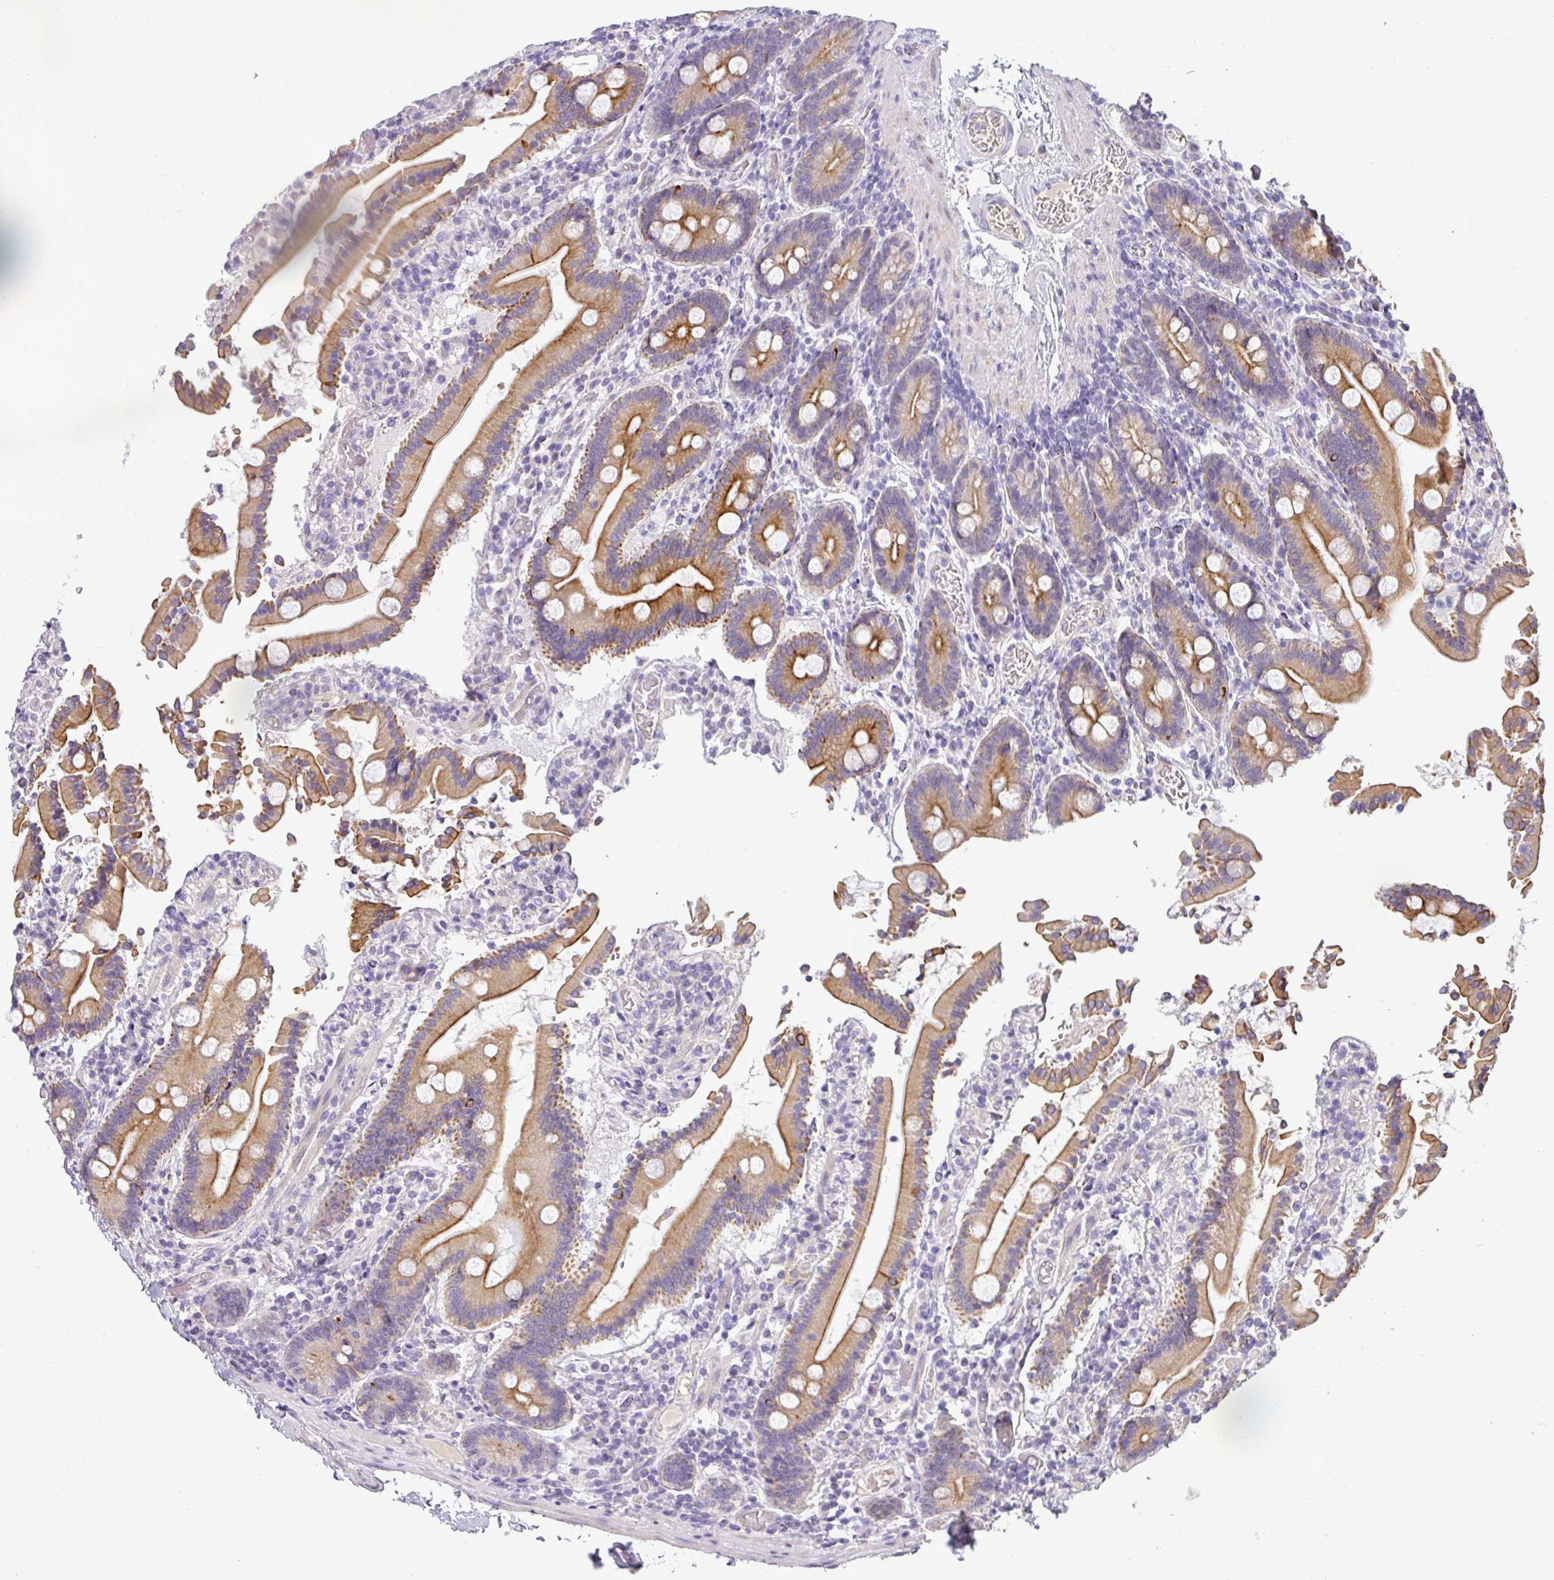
{"staining": {"intensity": "strong", "quantity": "25%-75%", "location": "cytoplasmic/membranous"}, "tissue": "duodenum", "cell_type": "Glandular cells", "image_type": "normal", "snomed": [{"axis": "morphology", "description": "Normal tissue, NOS"}, {"axis": "topography", "description": "Duodenum"}], "caption": "Protein expression analysis of unremarkable human duodenum reveals strong cytoplasmic/membranous staining in about 25%-75% of glandular cells. Using DAB (3,3'-diaminobenzidine) (brown) and hematoxylin (blue) stains, captured at high magnification using brightfield microscopy.", "gene": "ASXL3", "patient": {"sex": "male", "age": 55}}